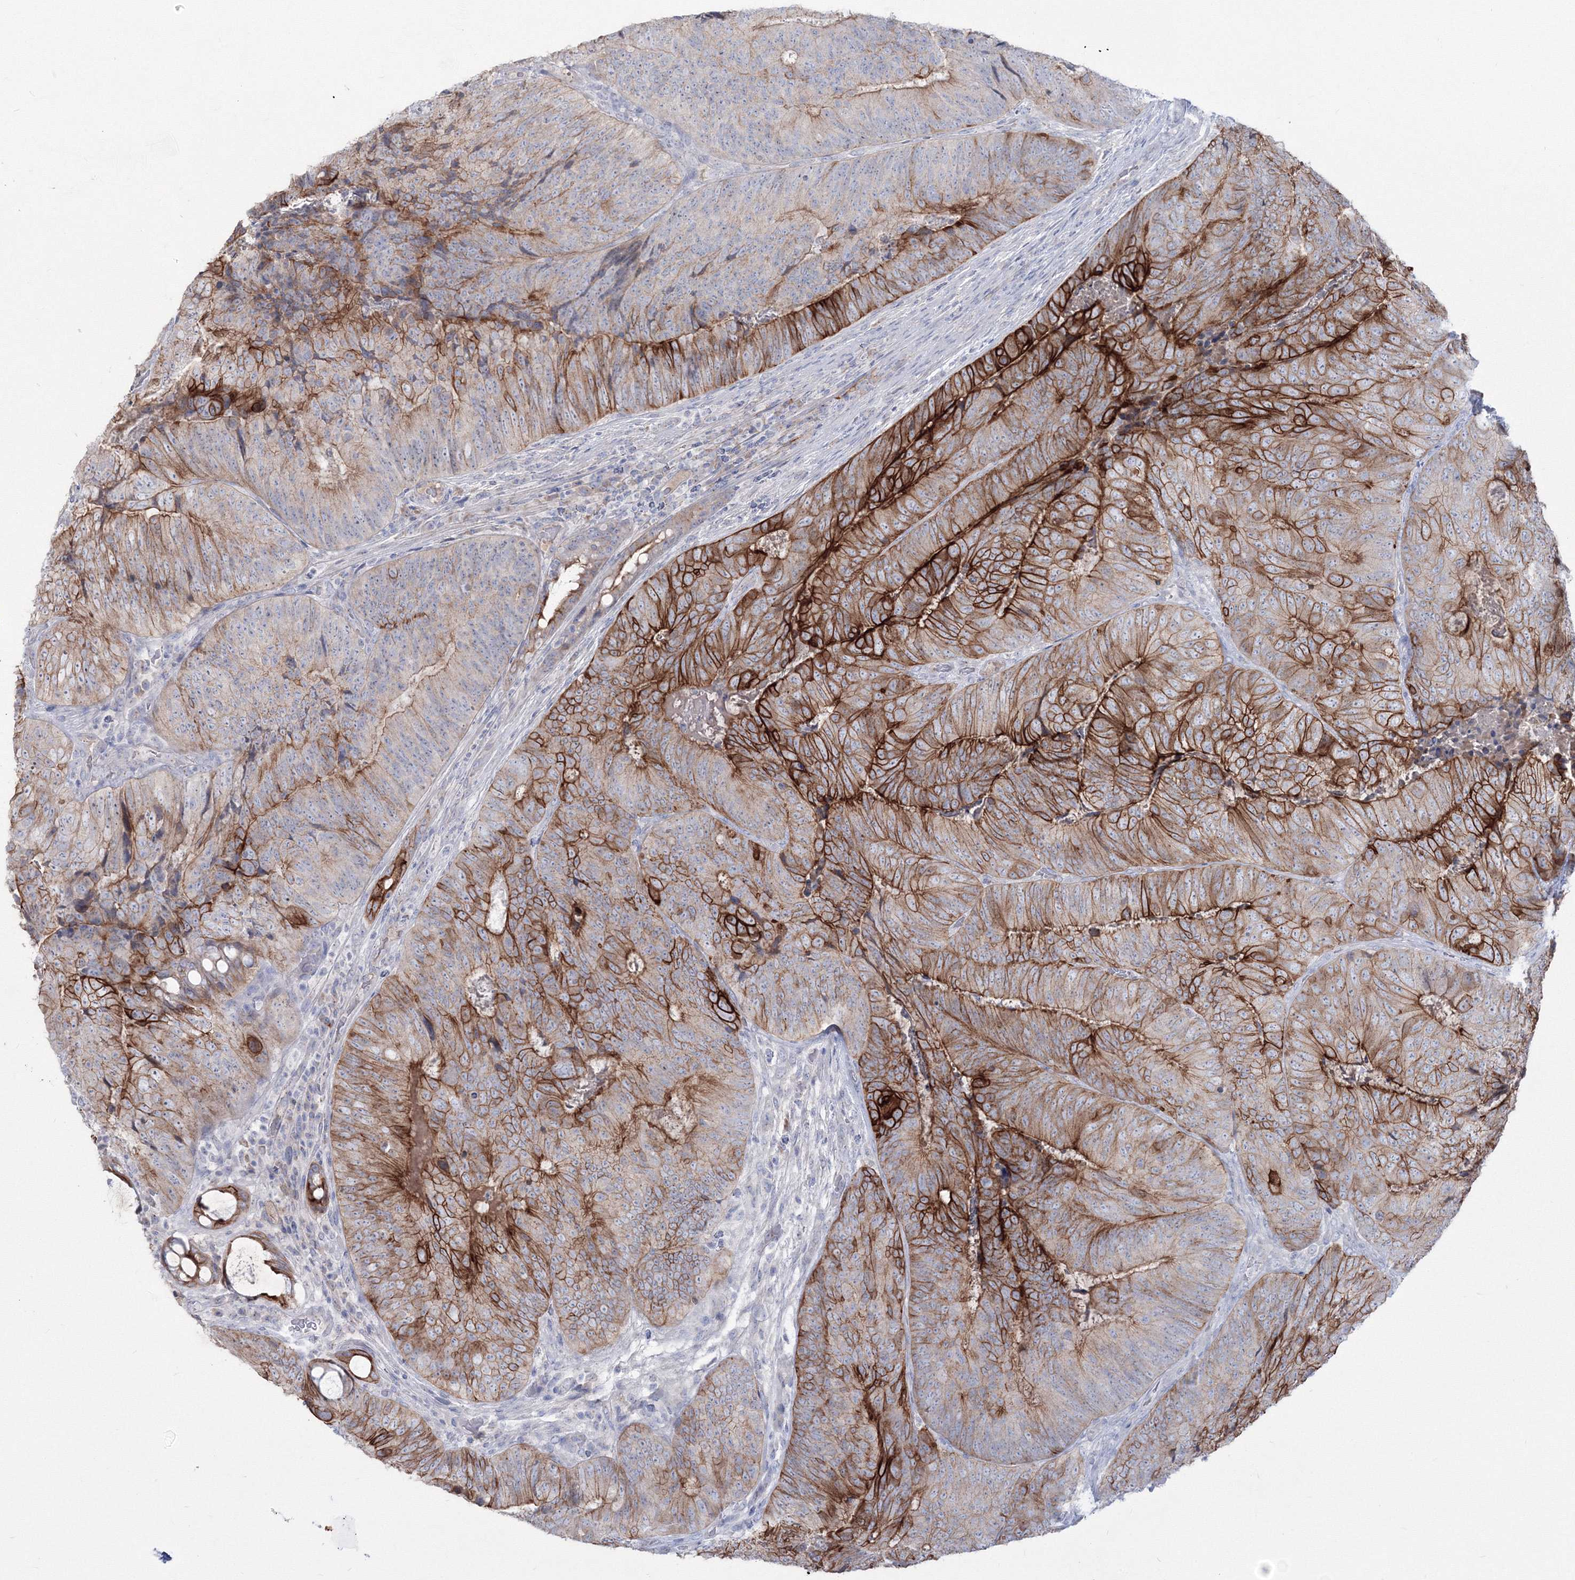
{"staining": {"intensity": "strong", "quantity": "25%-75%", "location": "cytoplasmic/membranous"}, "tissue": "colorectal cancer", "cell_type": "Tumor cells", "image_type": "cancer", "snomed": [{"axis": "morphology", "description": "Adenocarcinoma, NOS"}, {"axis": "topography", "description": "Colon"}], "caption": "A brown stain shows strong cytoplasmic/membranous positivity of a protein in colorectal cancer tumor cells.", "gene": "TMEM139", "patient": {"sex": "female", "age": 67}}